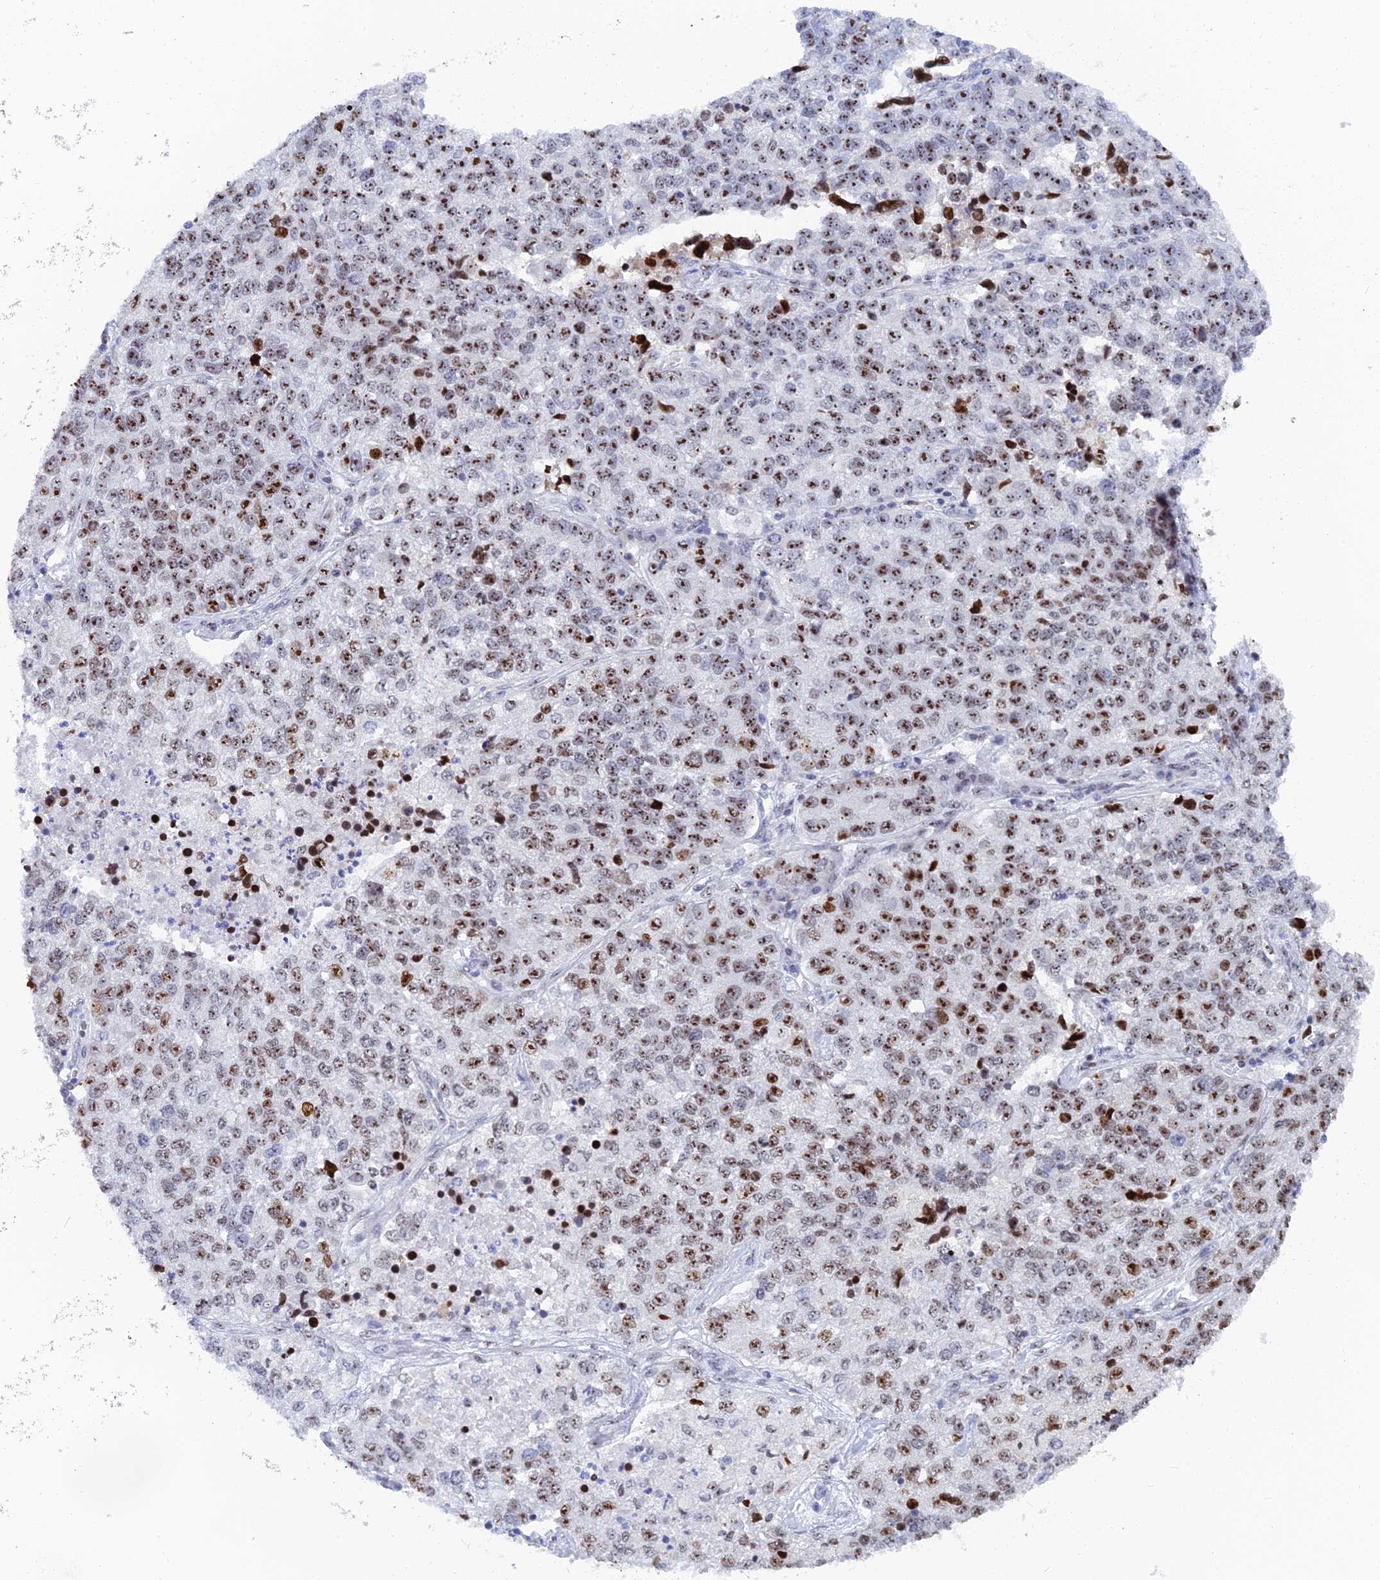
{"staining": {"intensity": "moderate", "quantity": ">75%", "location": "nuclear"}, "tissue": "lung cancer", "cell_type": "Tumor cells", "image_type": "cancer", "snomed": [{"axis": "morphology", "description": "Adenocarcinoma, NOS"}, {"axis": "topography", "description": "Lung"}], "caption": "A brown stain shows moderate nuclear staining of a protein in lung cancer tumor cells.", "gene": "RSL1D1", "patient": {"sex": "male", "age": 49}}